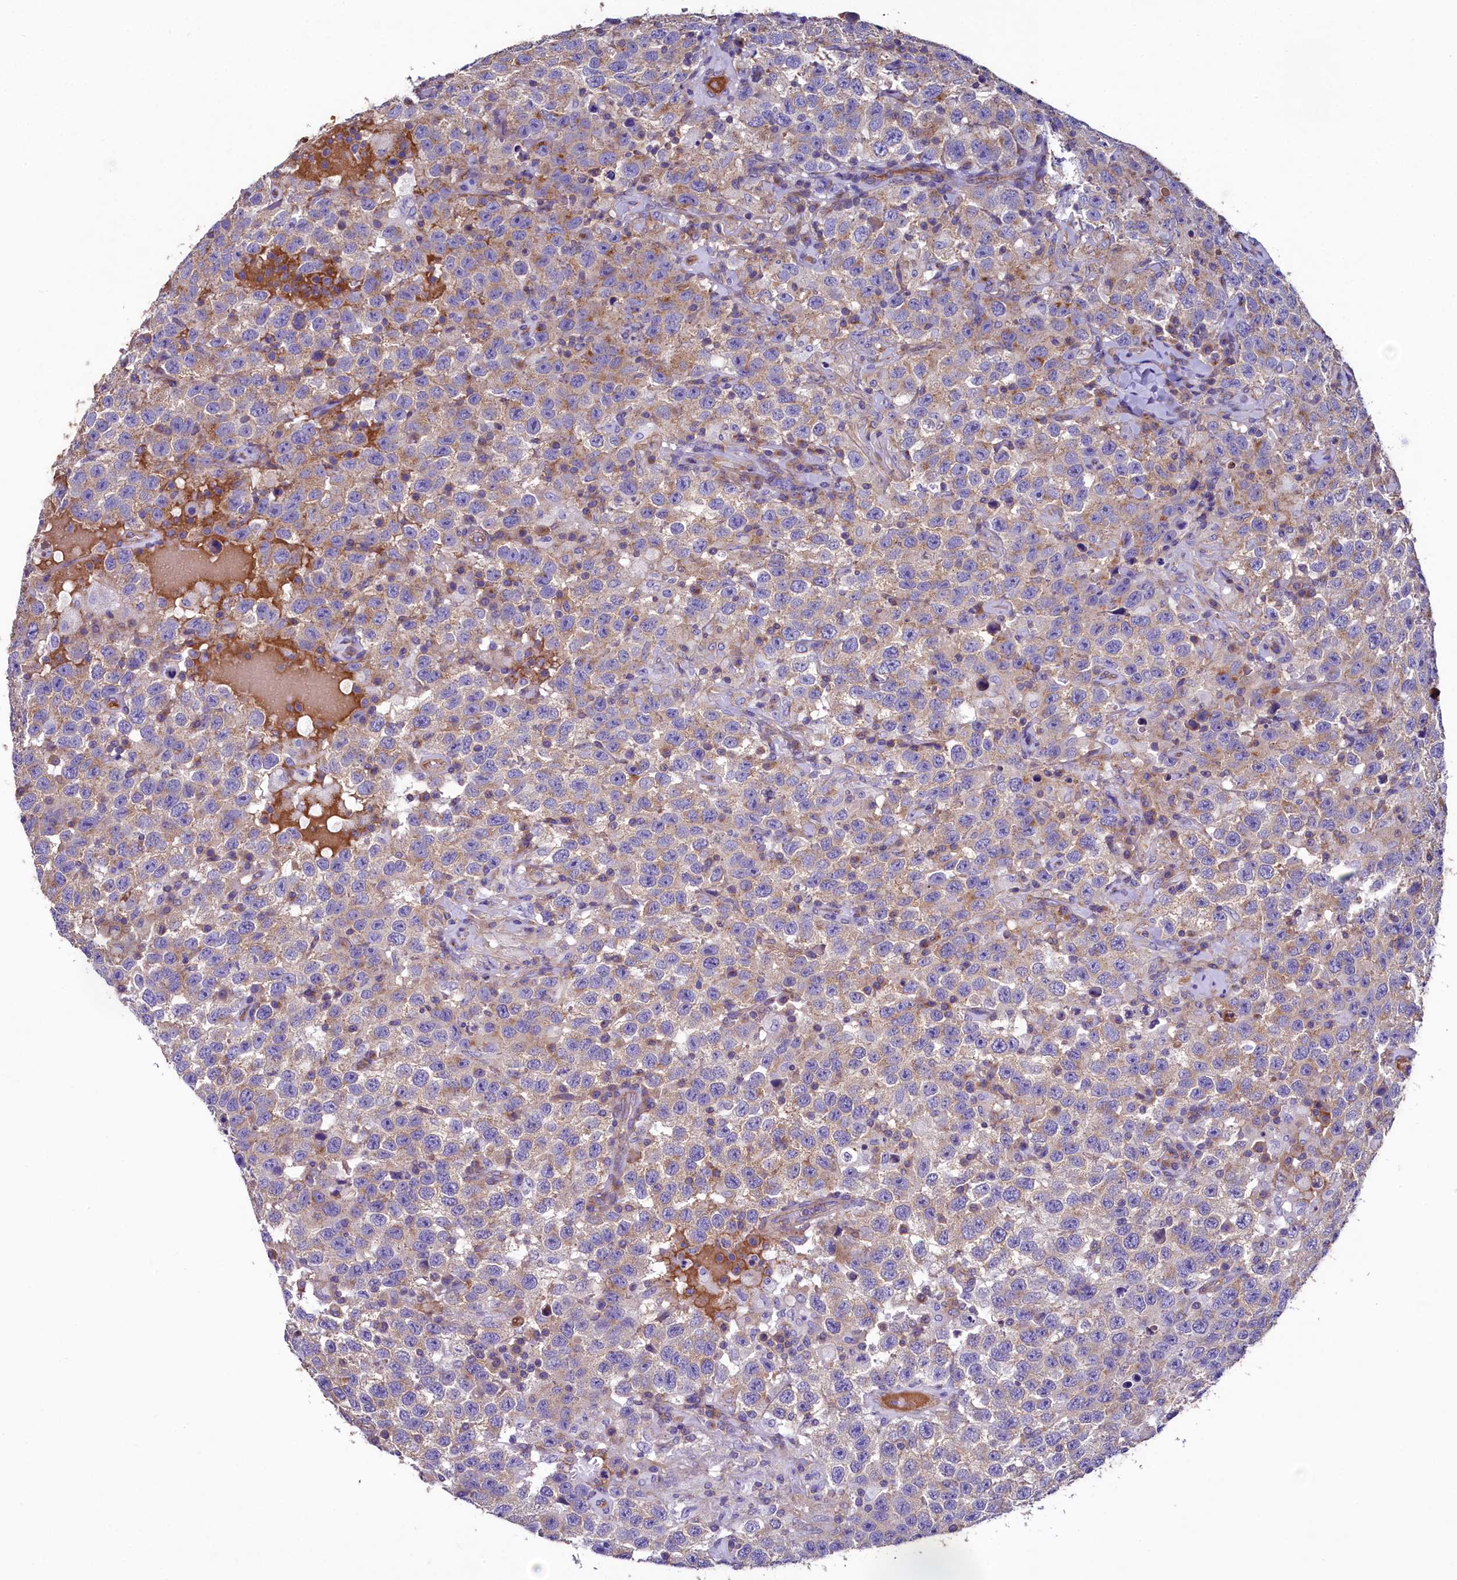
{"staining": {"intensity": "weak", "quantity": "25%-75%", "location": "cytoplasmic/membranous"}, "tissue": "testis cancer", "cell_type": "Tumor cells", "image_type": "cancer", "snomed": [{"axis": "morphology", "description": "Seminoma, NOS"}, {"axis": "topography", "description": "Testis"}], "caption": "Seminoma (testis) stained with a protein marker shows weak staining in tumor cells.", "gene": "GPR21", "patient": {"sex": "male", "age": 41}}